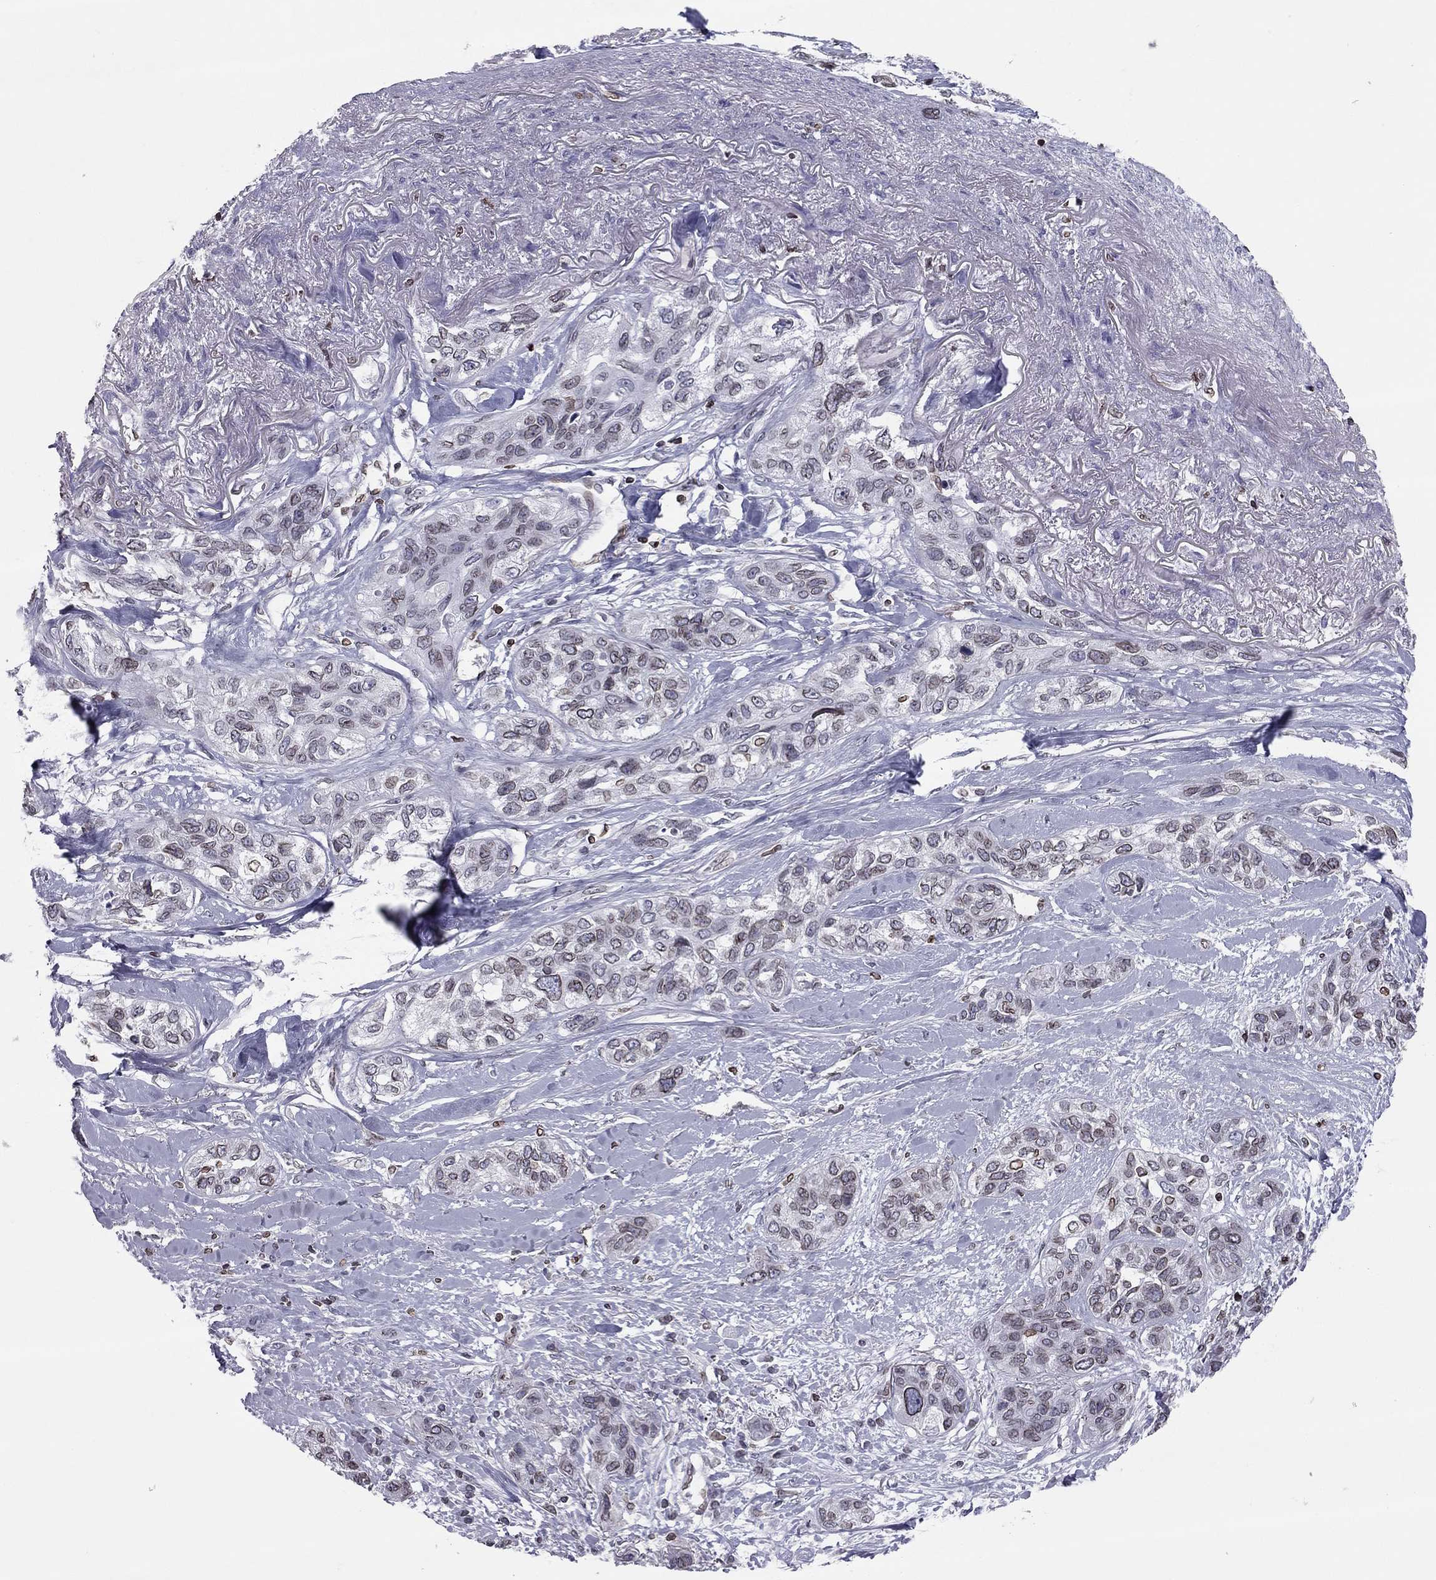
{"staining": {"intensity": "weak", "quantity": "25%-75%", "location": "cytoplasmic/membranous,nuclear"}, "tissue": "lung cancer", "cell_type": "Tumor cells", "image_type": "cancer", "snomed": [{"axis": "morphology", "description": "Squamous cell carcinoma, NOS"}, {"axis": "topography", "description": "Lung"}], "caption": "Immunohistochemical staining of lung cancer displays weak cytoplasmic/membranous and nuclear protein positivity in about 25%-75% of tumor cells. The staining was performed using DAB (3,3'-diaminobenzidine) to visualize the protein expression in brown, while the nuclei were stained in blue with hematoxylin (Magnification: 20x).", "gene": "ESPL1", "patient": {"sex": "female", "age": 70}}